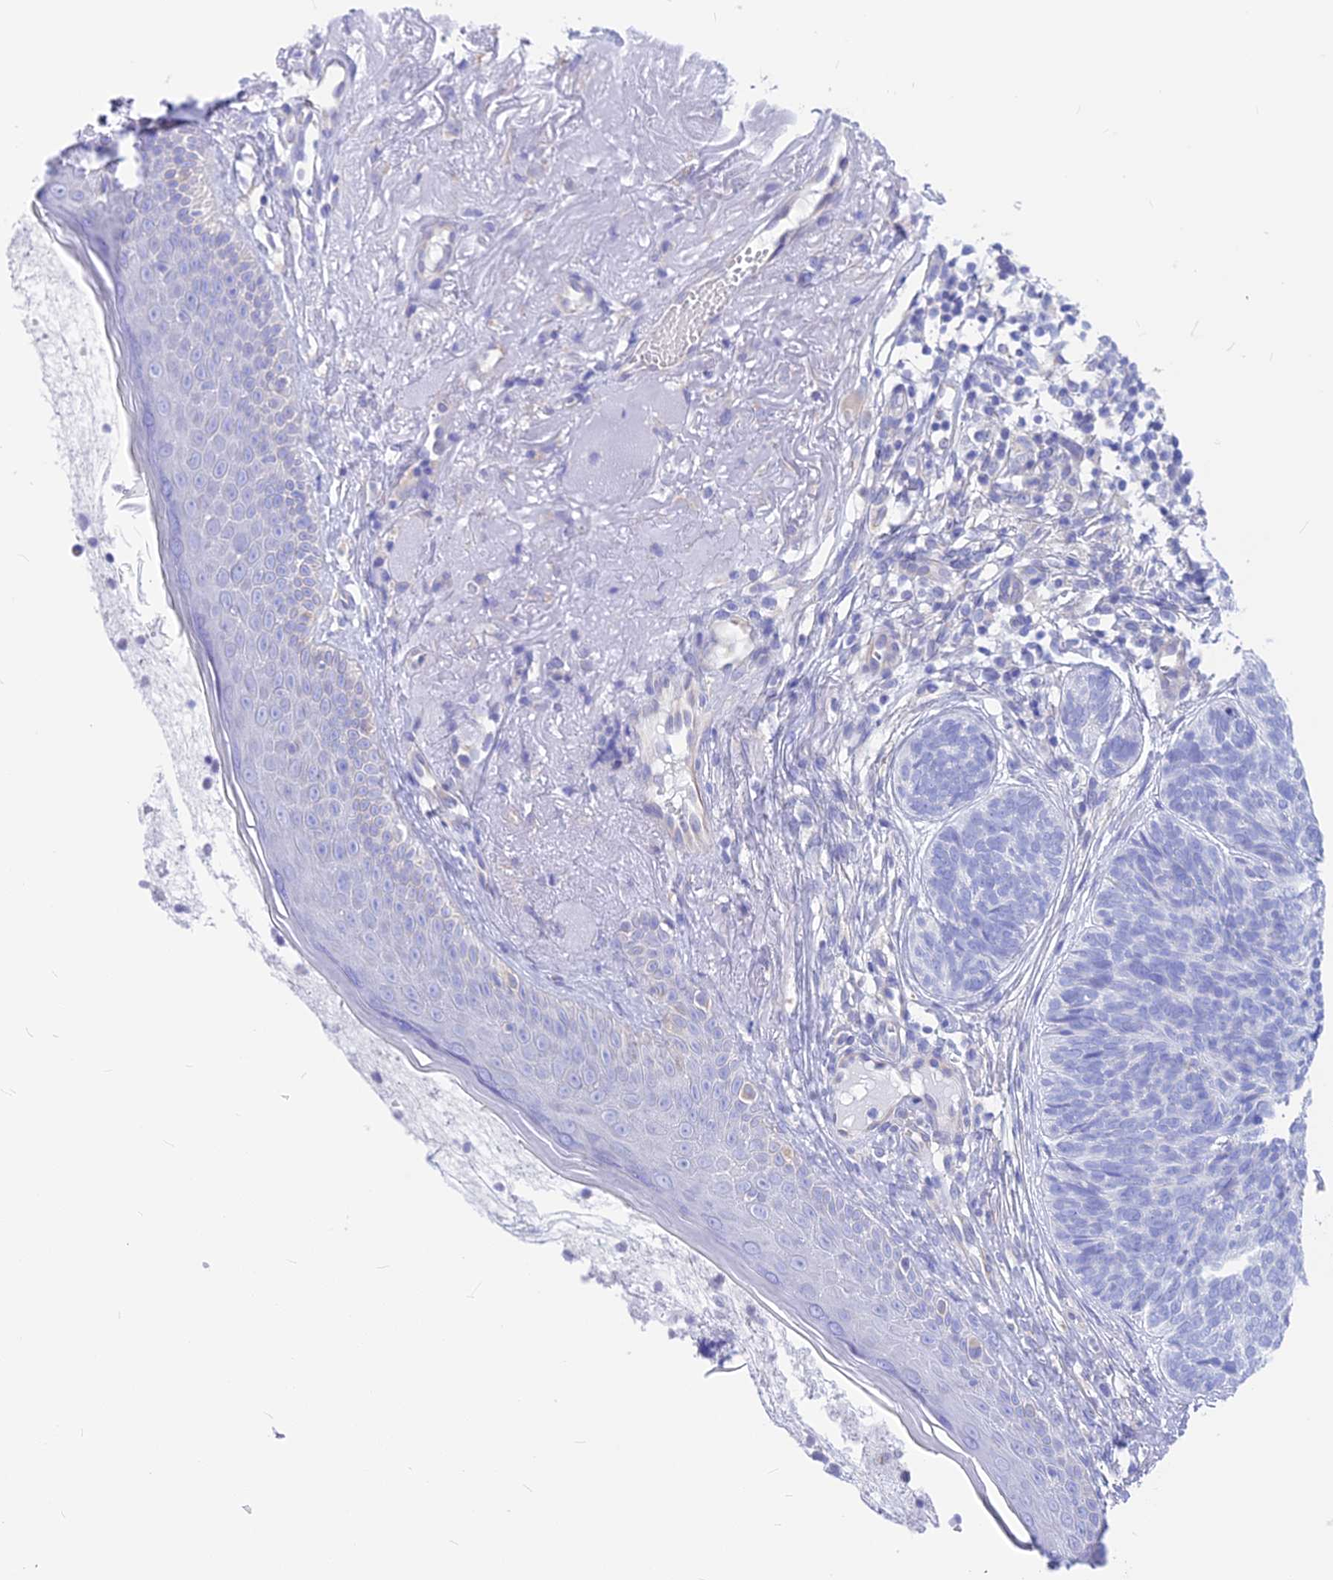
{"staining": {"intensity": "negative", "quantity": "none", "location": "none"}, "tissue": "skin cancer", "cell_type": "Tumor cells", "image_type": "cancer", "snomed": [{"axis": "morphology", "description": "Normal tissue, NOS"}, {"axis": "morphology", "description": "Basal cell carcinoma"}, {"axis": "topography", "description": "Skin"}], "caption": "Image shows no significant protein staining in tumor cells of skin cancer (basal cell carcinoma). (Brightfield microscopy of DAB (3,3'-diaminobenzidine) immunohistochemistry (IHC) at high magnification).", "gene": "GNGT2", "patient": {"sex": "male", "age": 66}}